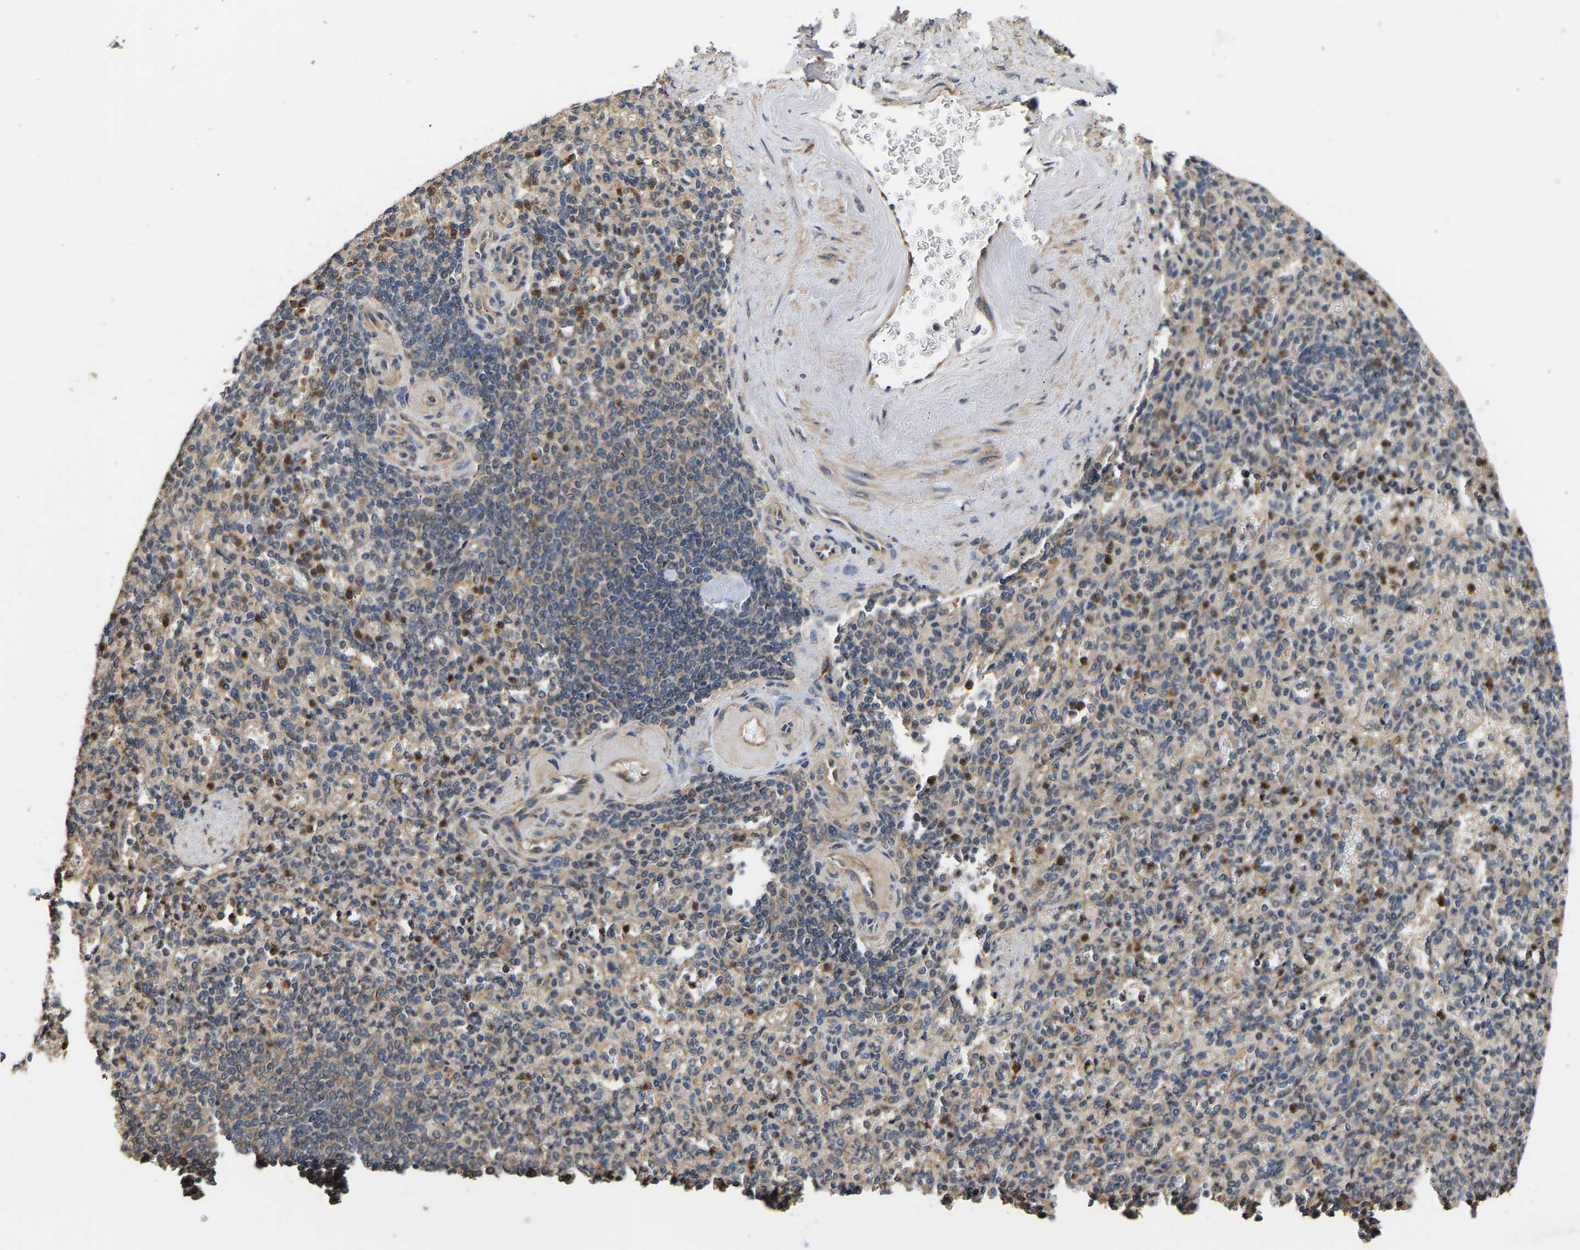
{"staining": {"intensity": "moderate", "quantity": "25%-75%", "location": "cytoplasmic/membranous"}, "tissue": "spleen", "cell_type": "Cells in red pulp", "image_type": "normal", "snomed": [{"axis": "morphology", "description": "Normal tissue, NOS"}, {"axis": "topography", "description": "Spleen"}], "caption": "Brown immunohistochemical staining in benign human spleen exhibits moderate cytoplasmic/membranous staining in about 25%-75% of cells in red pulp. Nuclei are stained in blue.", "gene": "AIMP2", "patient": {"sex": "female", "age": 74}}